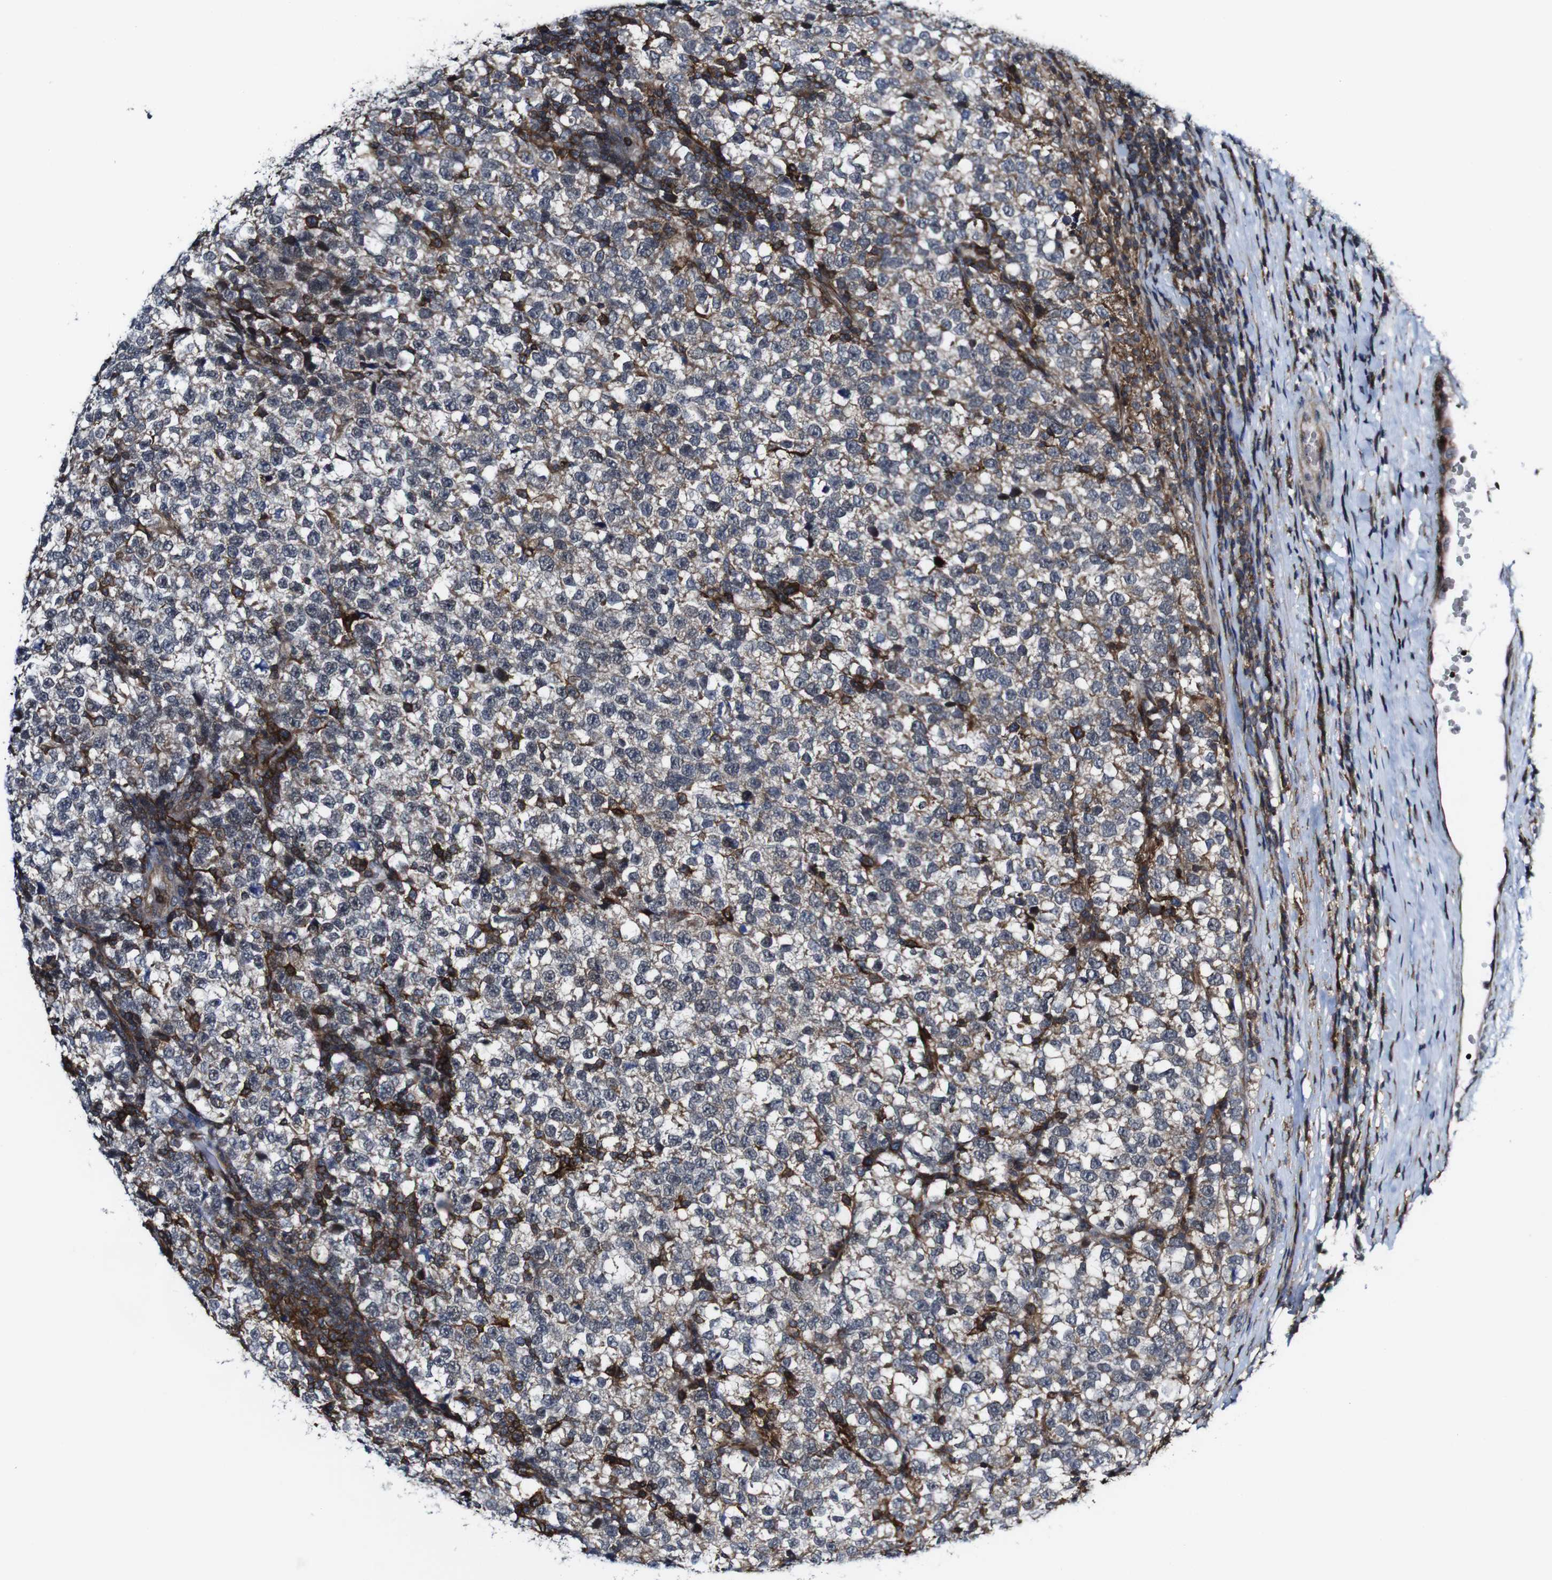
{"staining": {"intensity": "weak", "quantity": ">75%", "location": "cytoplasmic/membranous"}, "tissue": "testis cancer", "cell_type": "Tumor cells", "image_type": "cancer", "snomed": [{"axis": "morphology", "description": "Normal tissue, NOS"}, {"axis": "morphology", "description": "Seminoma, NOS"}, {"axis": "topography", "description": "Testis"}], "caption": "An image showing weak cytoplasmic/membranous staining in about >75% of tumor cells in testis cancer (seminoma), as visualized by brown immunohistochemical staining.", "gene": "JAK2", "patient": {"sex": "male", "age": 43}}